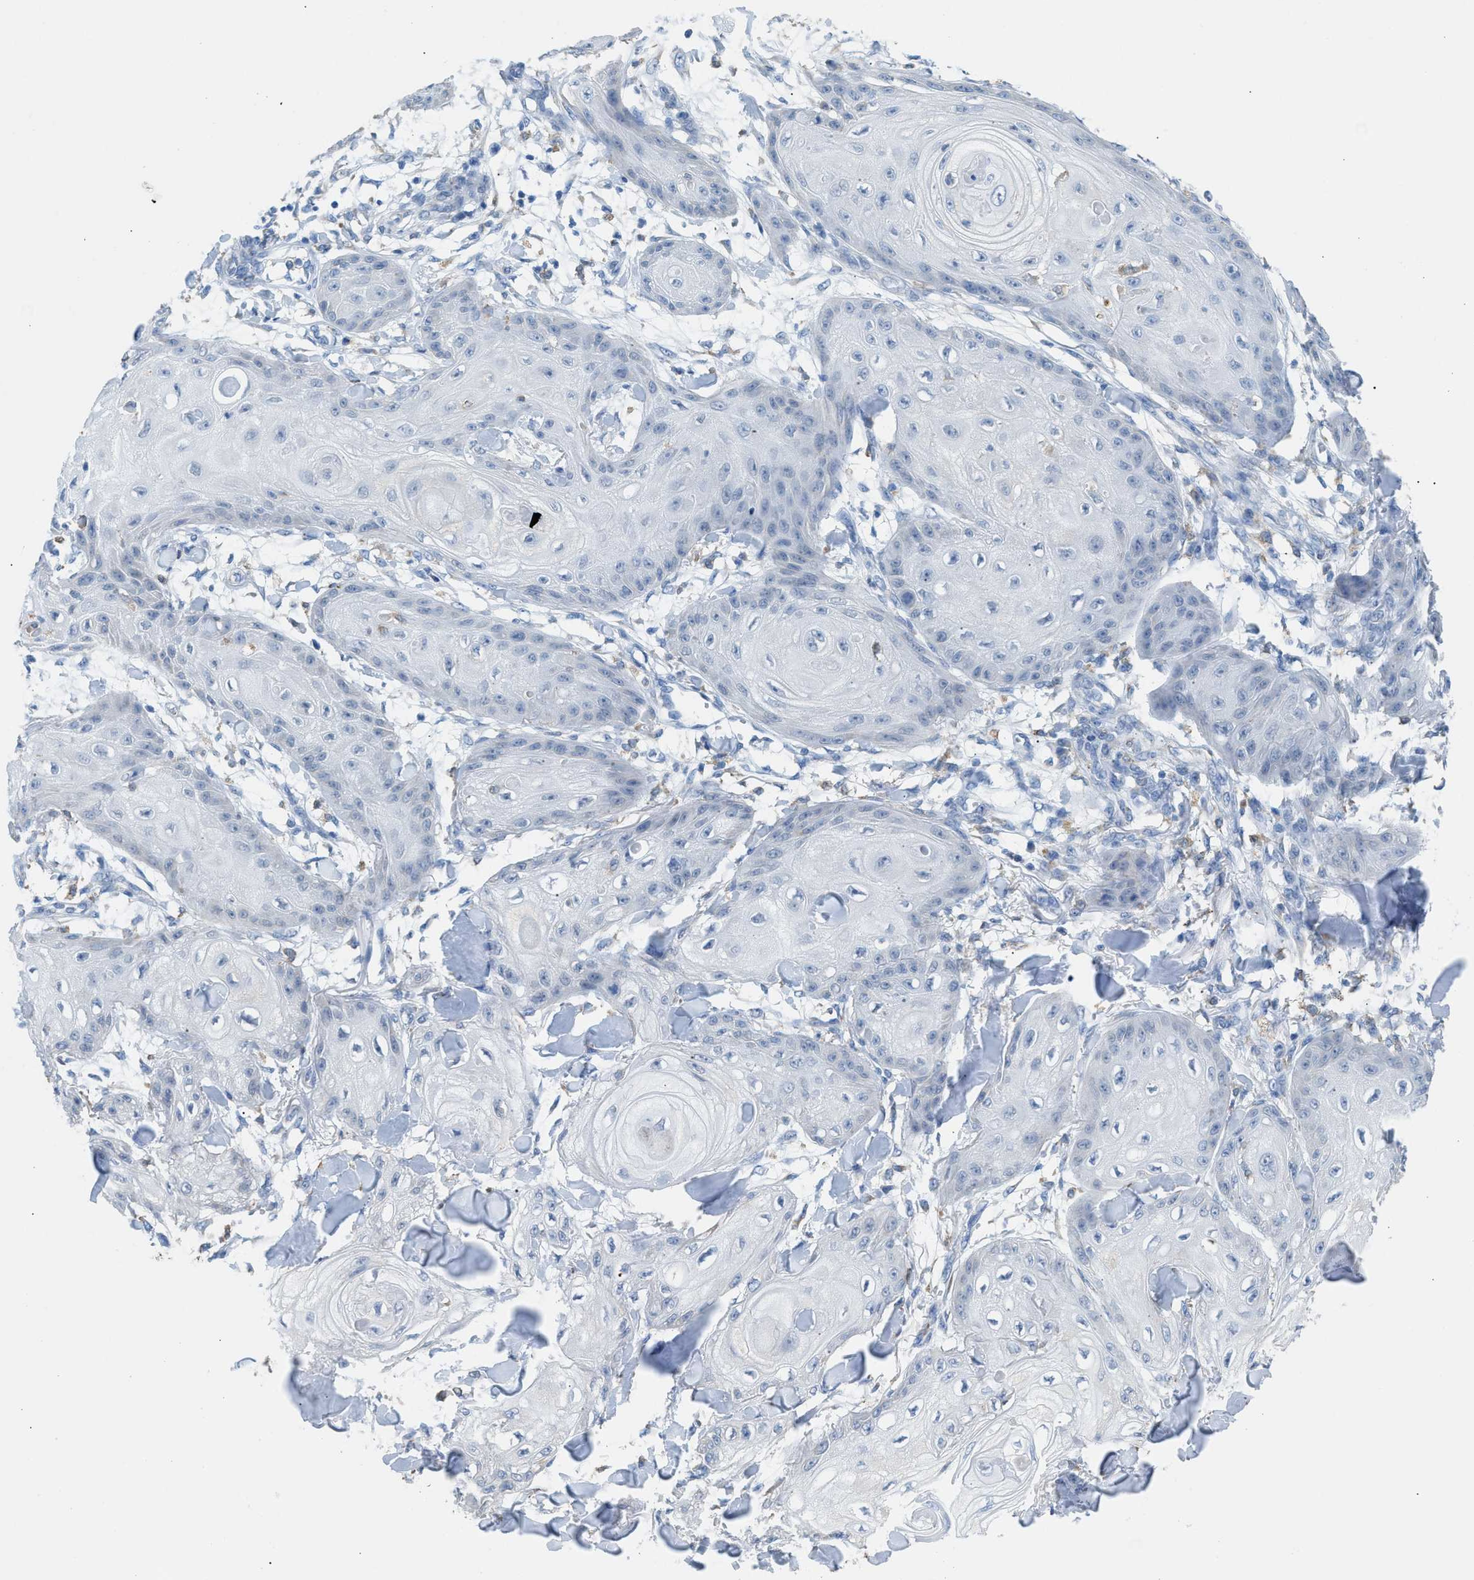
{"staining": {"intensity": "negative", "quantity": "none", "location": "none"}, "tissue": "skin cancer", "cell_type": "Tumor cells", "image_type": "cancer", "snomed": [{"axis": "morphology", "description": "Squamous cell carcinoma, NOS"}, {"axis": "topography", "description": "Skin"}], "caption": "An IHC image of skin cancer (squamous cell carcinoma) is shown. There is no staining in tumor cells of skin cancer (squamous cell carcinoma).", "gene": "CA3", "patient": {"sex": "male", "age": 74}}